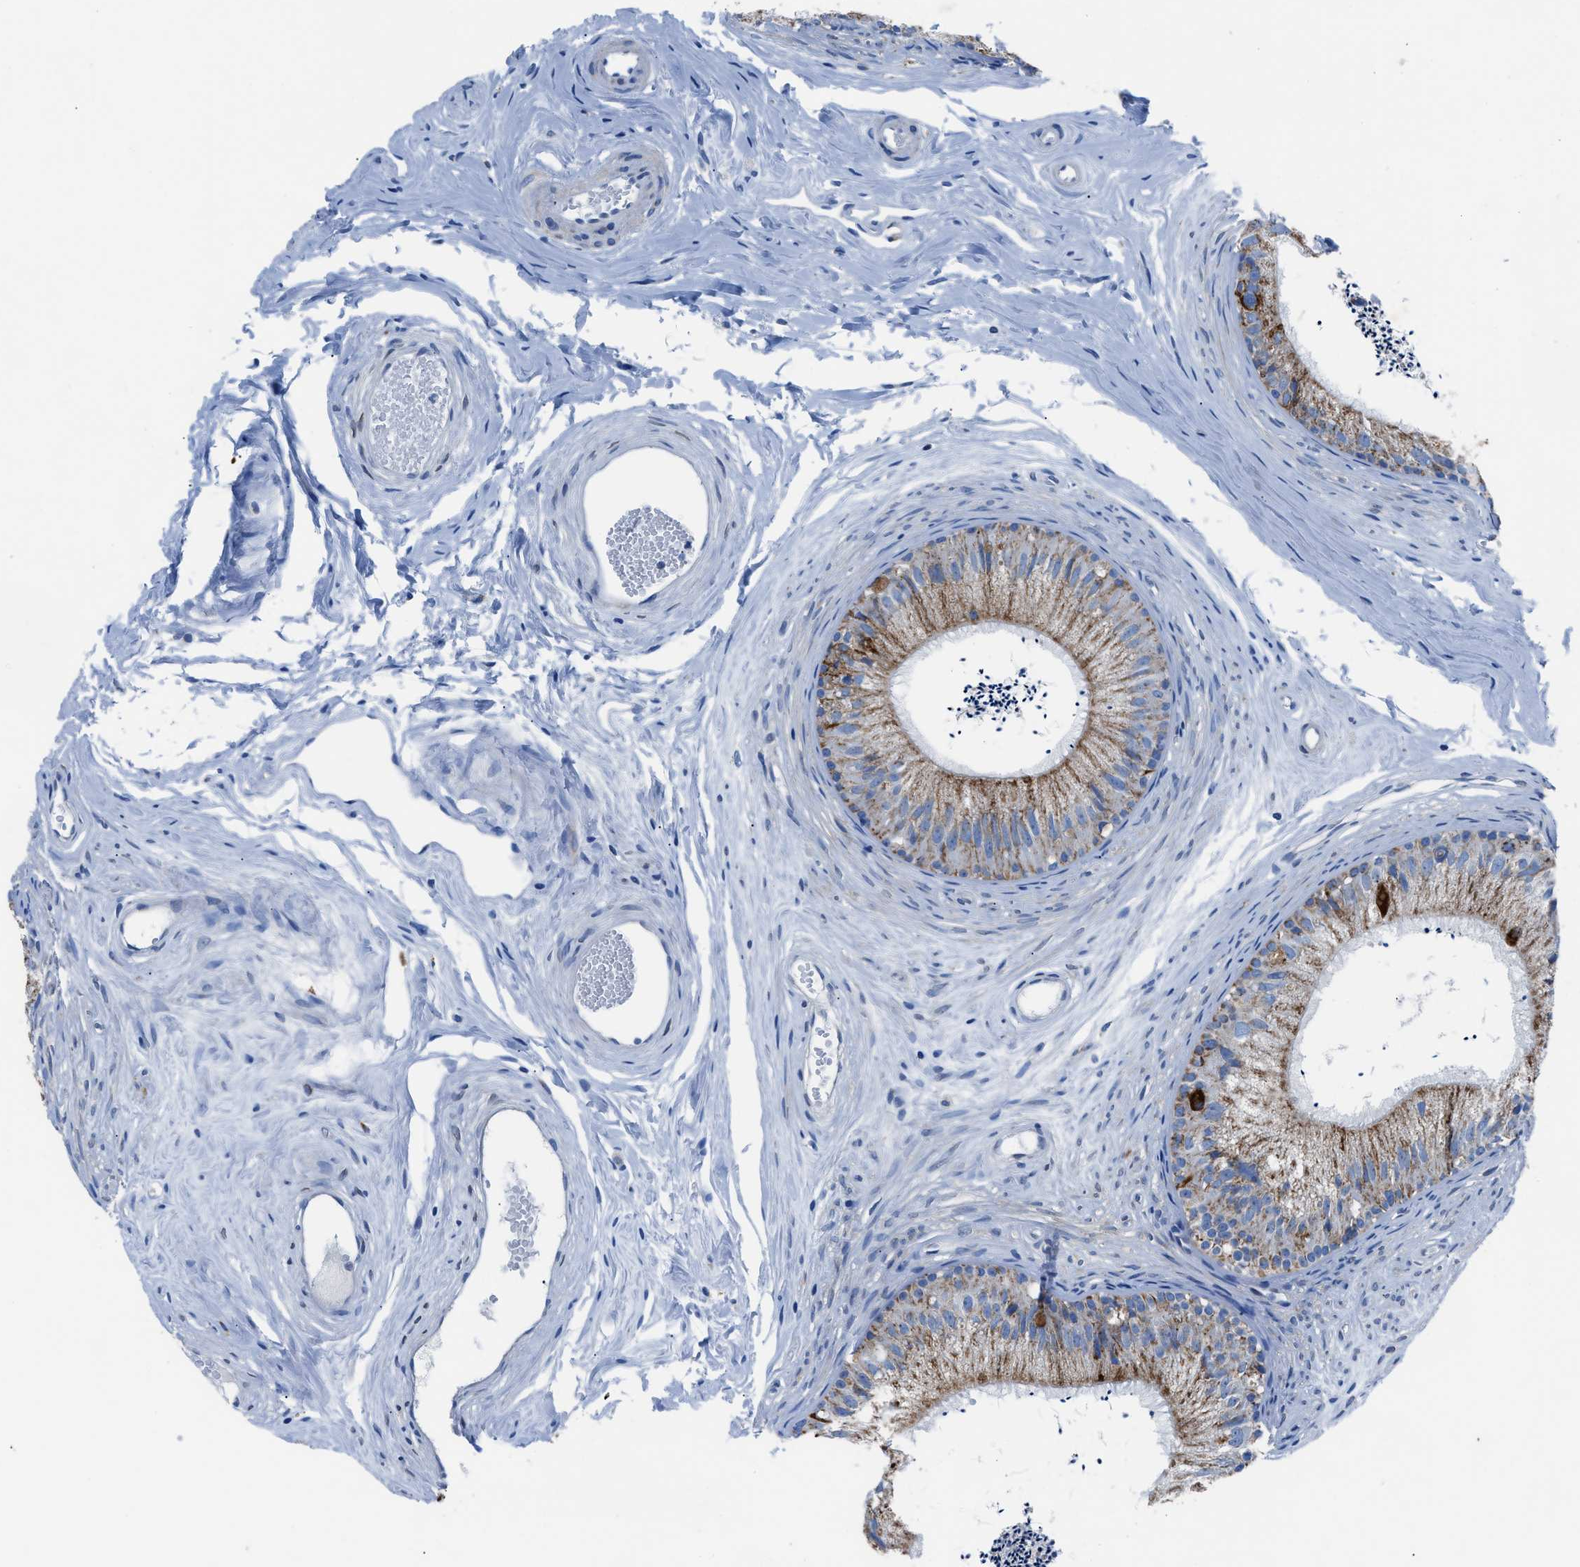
{"staining": {"intensity": "strong", "quantity": "25%-75%", "location": "cytoplasmic/membranous"}, "tissue": "epididymis", "cell_type": "Glandular cells", "image_type": "normal", "snomed": [{"axis": "morphology", "description": "Normal tissue, NOS"}, {"axis": "topography", "description": "Epididymis"}], "caption": "Brown immunohistochemical staining in benign human epididymis exhibits strong cytoplasmic/membranous expression in about 25%-75% of glandular cells.", "gene": "ZDHHC3", "patient": {"sex": "male", "age": 56}}